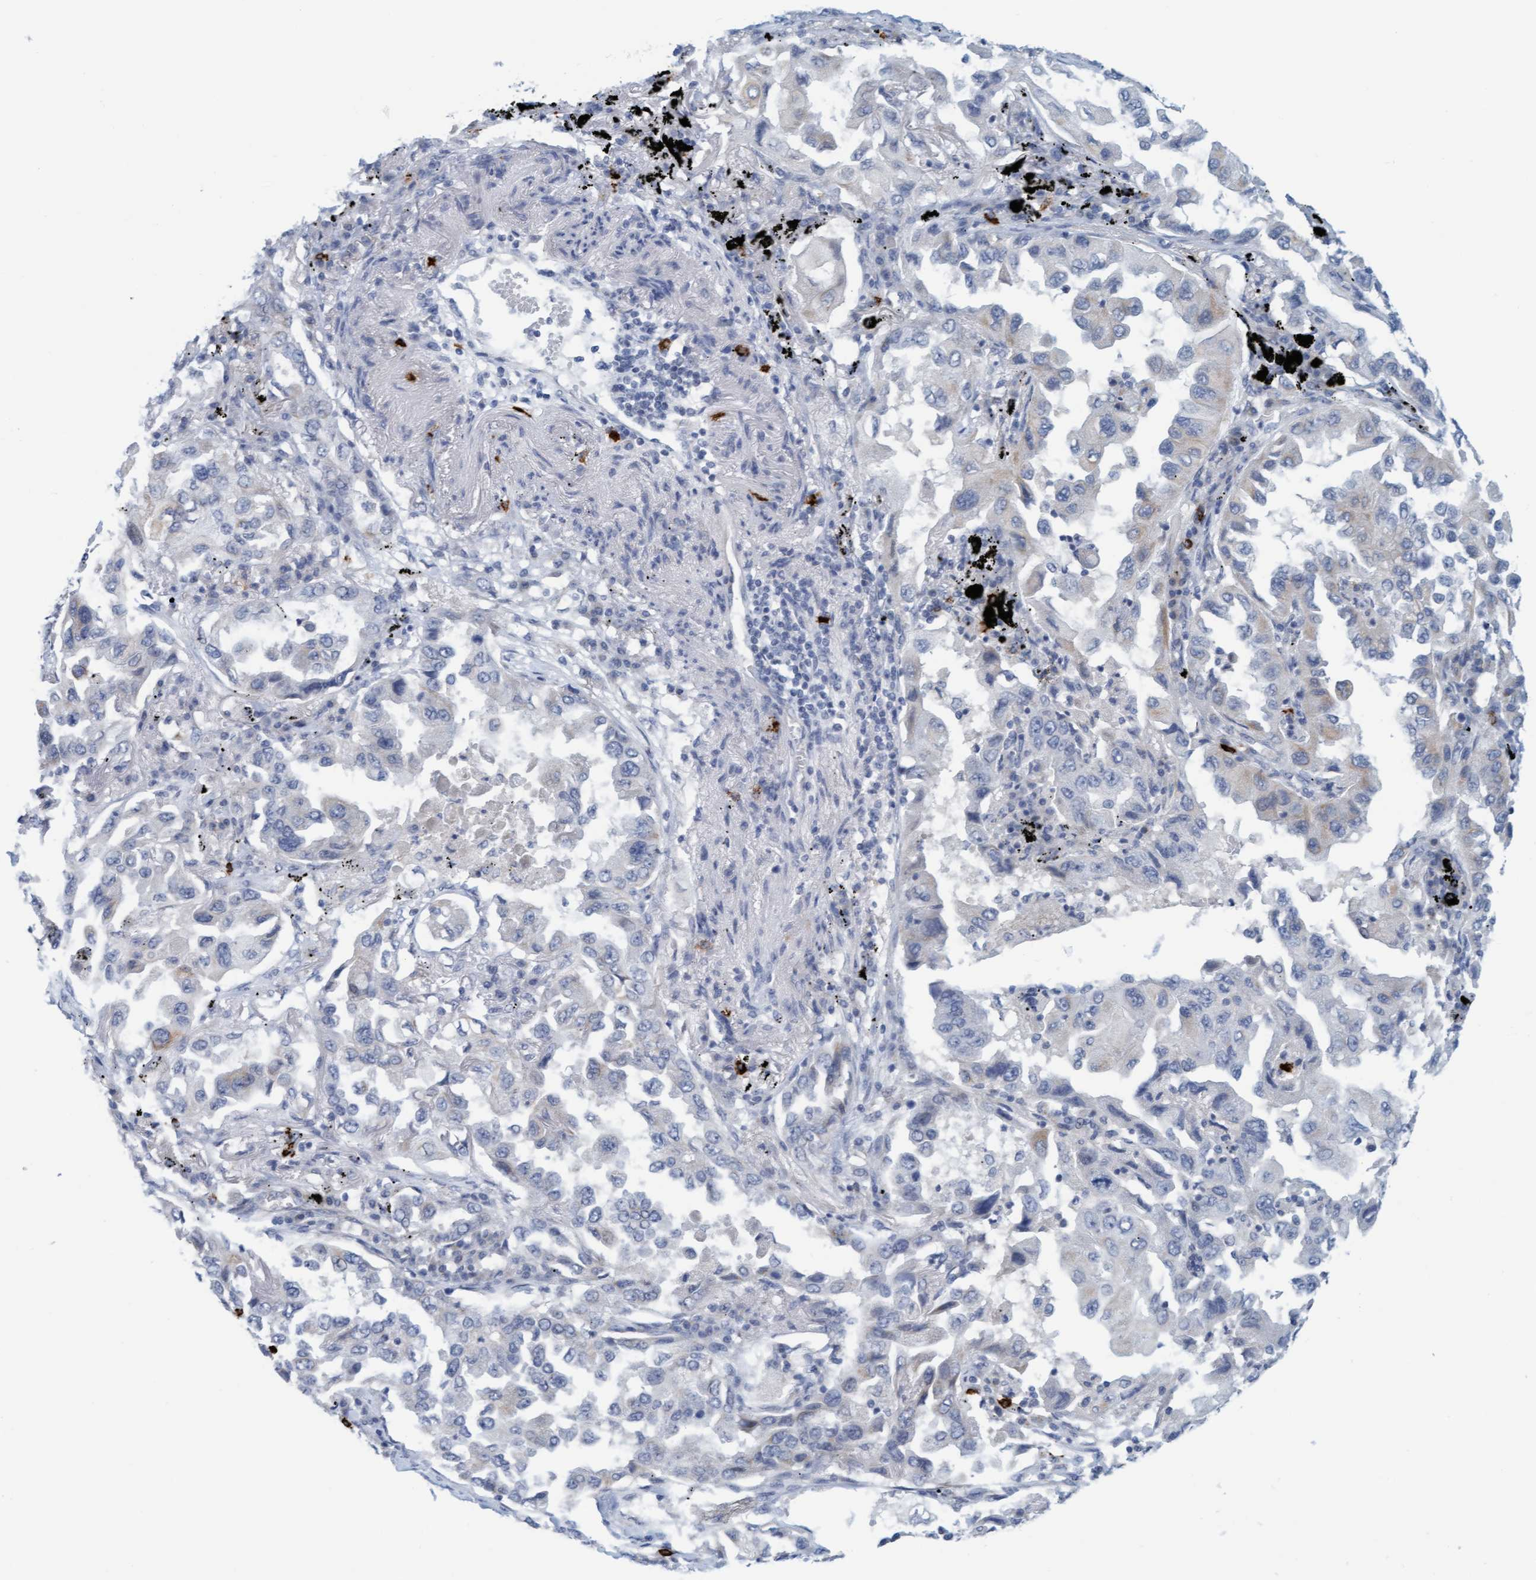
{"staining": {"intensity": "negative", "quantity": "none", "location": "none"}, "tissue": "lung cancer", "cell_type": "Tumor cells", "image_type": "cancer", "snomed": [{"axis": "morphology", "description": "Adenocarcinoma, NOS"}, {"axis": "topography", "description": "Lung"}], "caption": "The histopathology image demonstrates no significant staining in tumor cells of adenocarcinoma (lung).", "gene": "CPA3", "patient": {"sex": "female", "age": 65}}